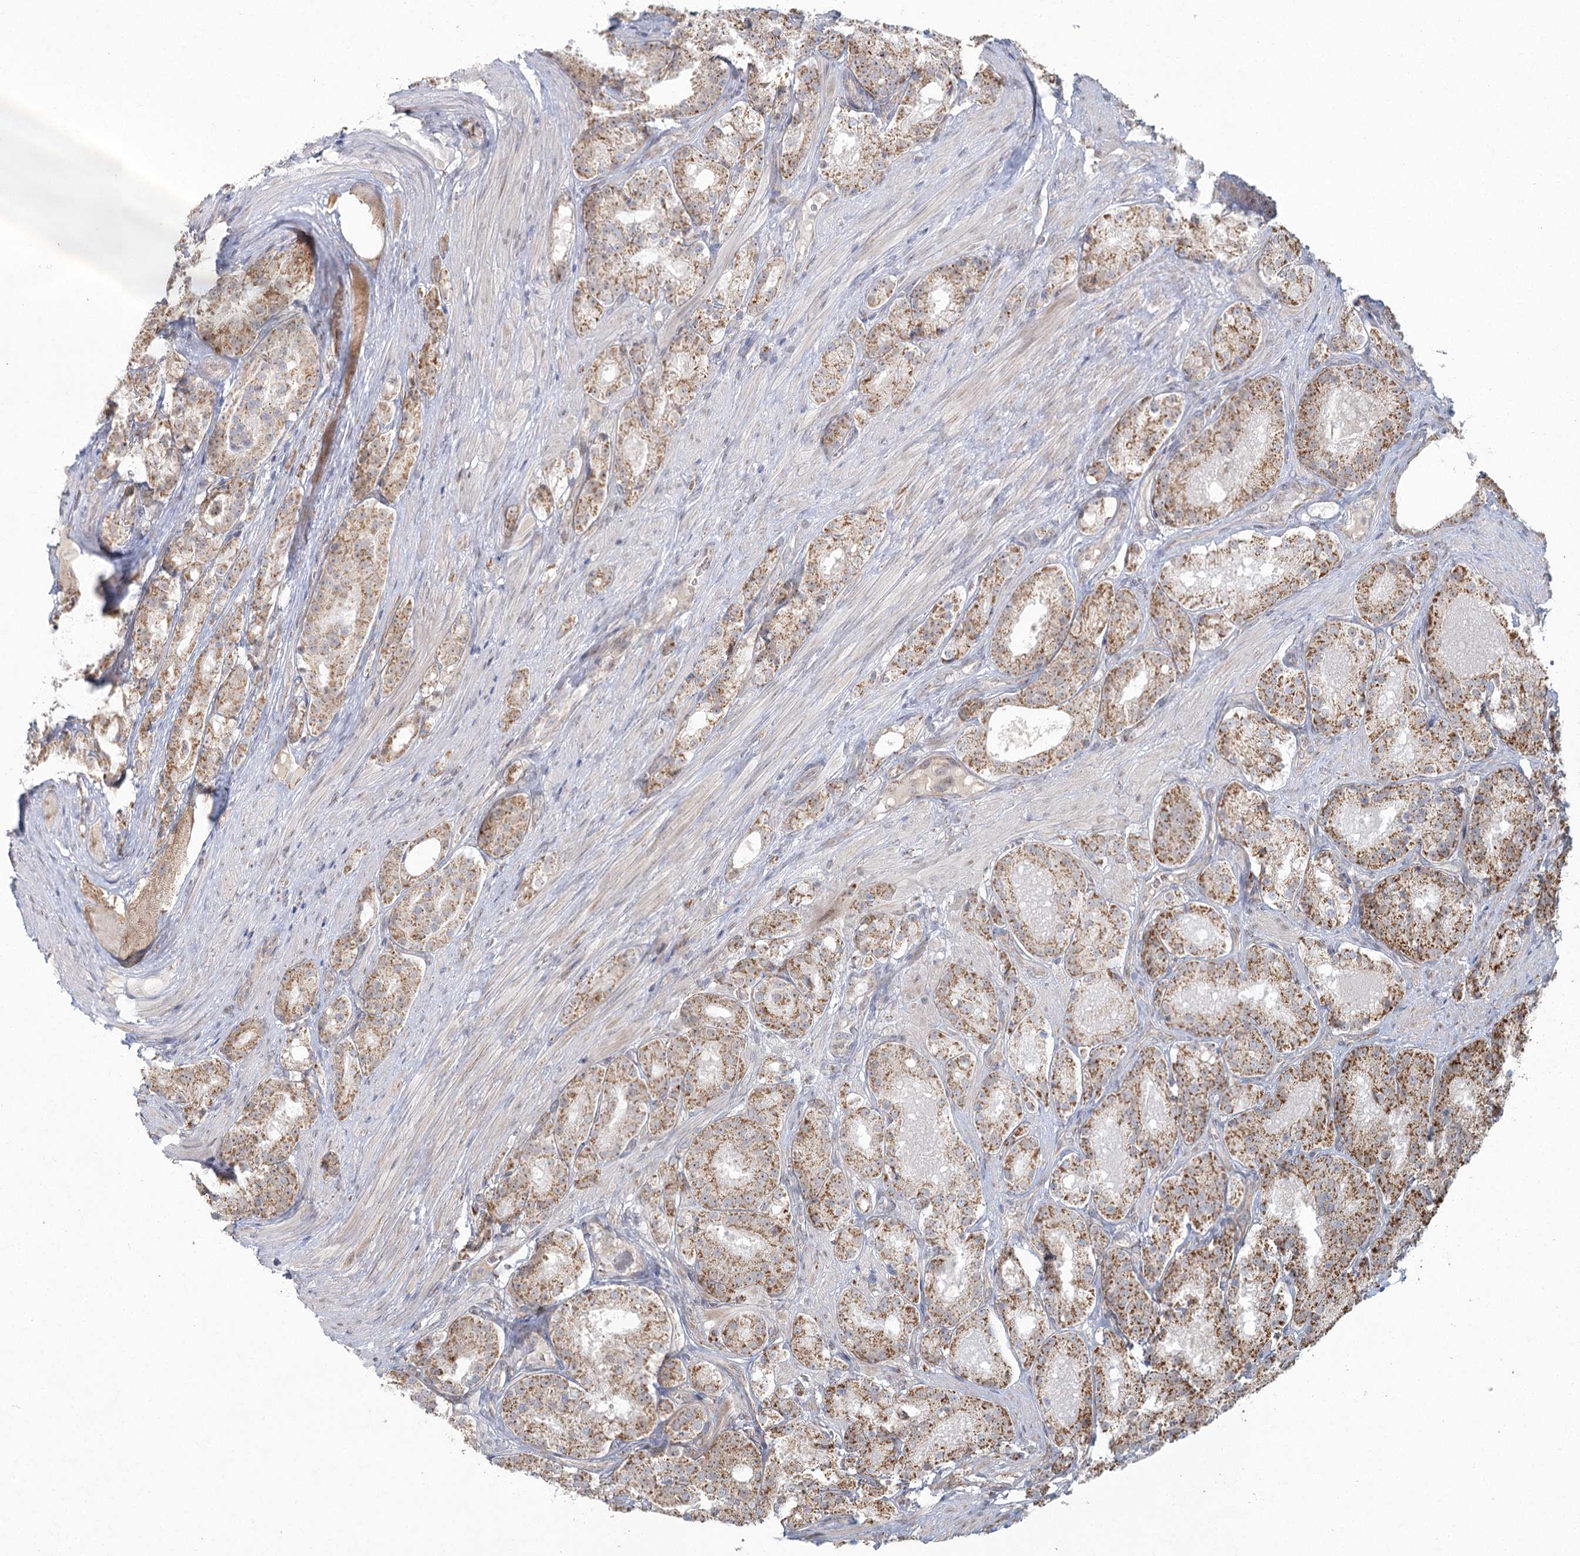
{"staining": {"intensity": "moderate", "quantity": ">75%", "location": "cytoplasmic/membranous"}, "tissue": "prostate cancer", "cell_type": "Tumor cells", "image_type": "cancer", "snomed": [{"axis": "morphology", "description": "Adenocarcinoma, High grade"}, {"axis": "topography", "description": "Prostate"}], "caption": "Immunohistochemical staining of human high-grade adenocarcinoma (prostate) exhibits medium levels of moderate cytoplasmic/membranous protein positivity in approximately >75% of tumor cells. The staining is performed using DAB (3,3'-diaminobenzidine) brown chromogen to label protein expression. The nuclei are counter-stained blue using hematoxylin.", "gene": "LACTB", "patient": {"sex": "male", "age": 60}}